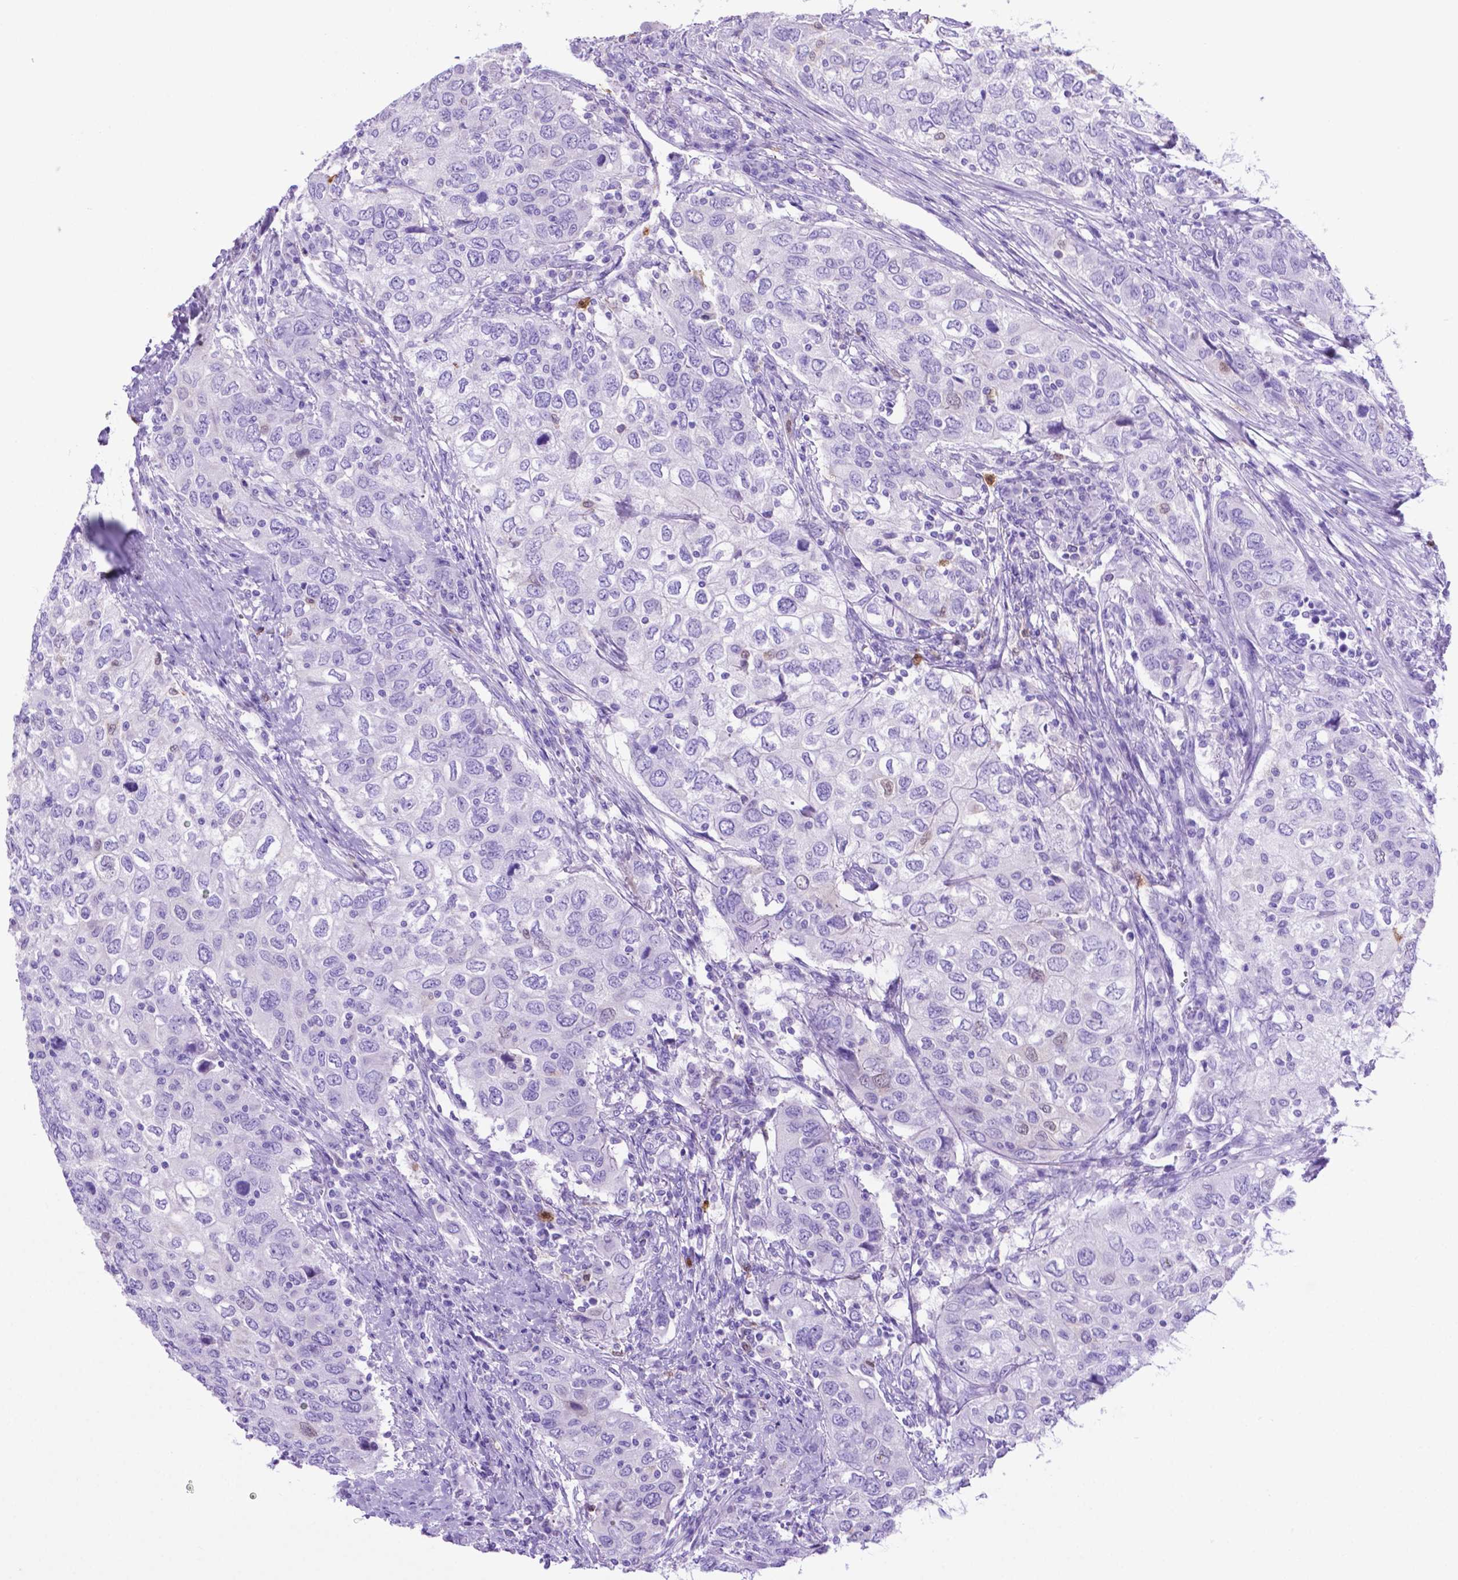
{"staining": {"intensity": "negative", "quantity": "none", "location": "none"}, "tissue": "urothelial cancer", "cell_type": "Tumor cells", "image_type": "cancer", "snomed": [{"axis": "morphology", "description": "Urothelial carcinoma, High grade"}, {"axis": "topography", "description": "Urinary bladder"}], "caption": "Histopathology image shows no protein expression in tumor cells of high-grade urothelial carcinoma tissue. (Immunohistochemistry (ihc), brightfield microscopy, high magnification).", "gene": "LZTR1", "patient": {"sex": "male", "age": 76}}